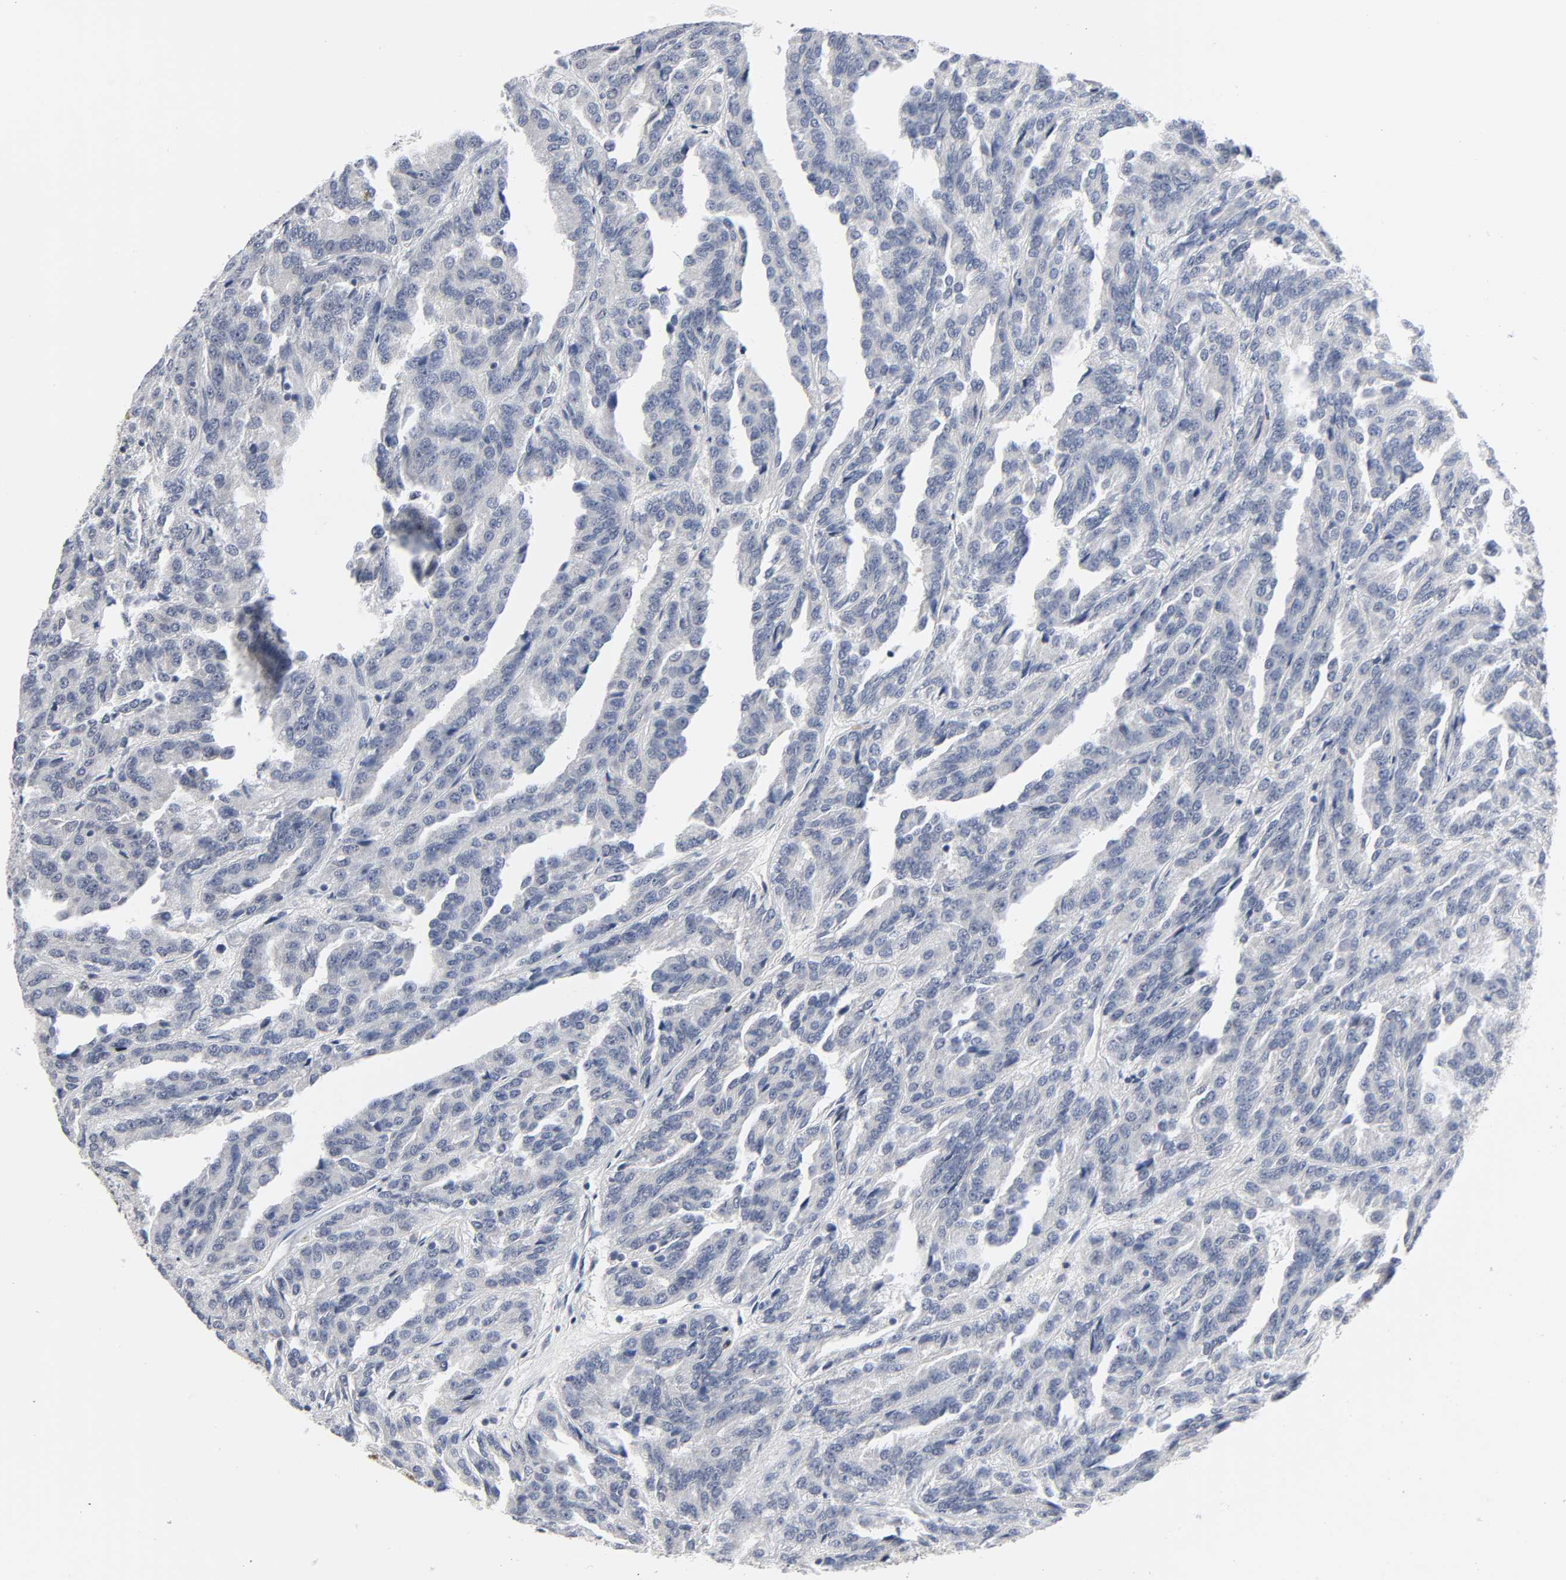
{"staining": {"intensity": "negative", "quantity": "none", "location": "none"}, "tissue": "renal cancer", "cell_type": "Tumor cells", "image_type": "cancer", "snomed": [{"axis": "morphology", "description": "Adenocarcinoma, NOS"}, {"axis": "topography", "description": "Kidney"}], "caption": "Immunohistochemistry histopathology image of human renal cancer (adenocarcinoma) stained for a protein (brown), which exhibits no positivity in tumor cells.", "gene": "WEE1", "patient": {"sex": "male", "age": 46}}